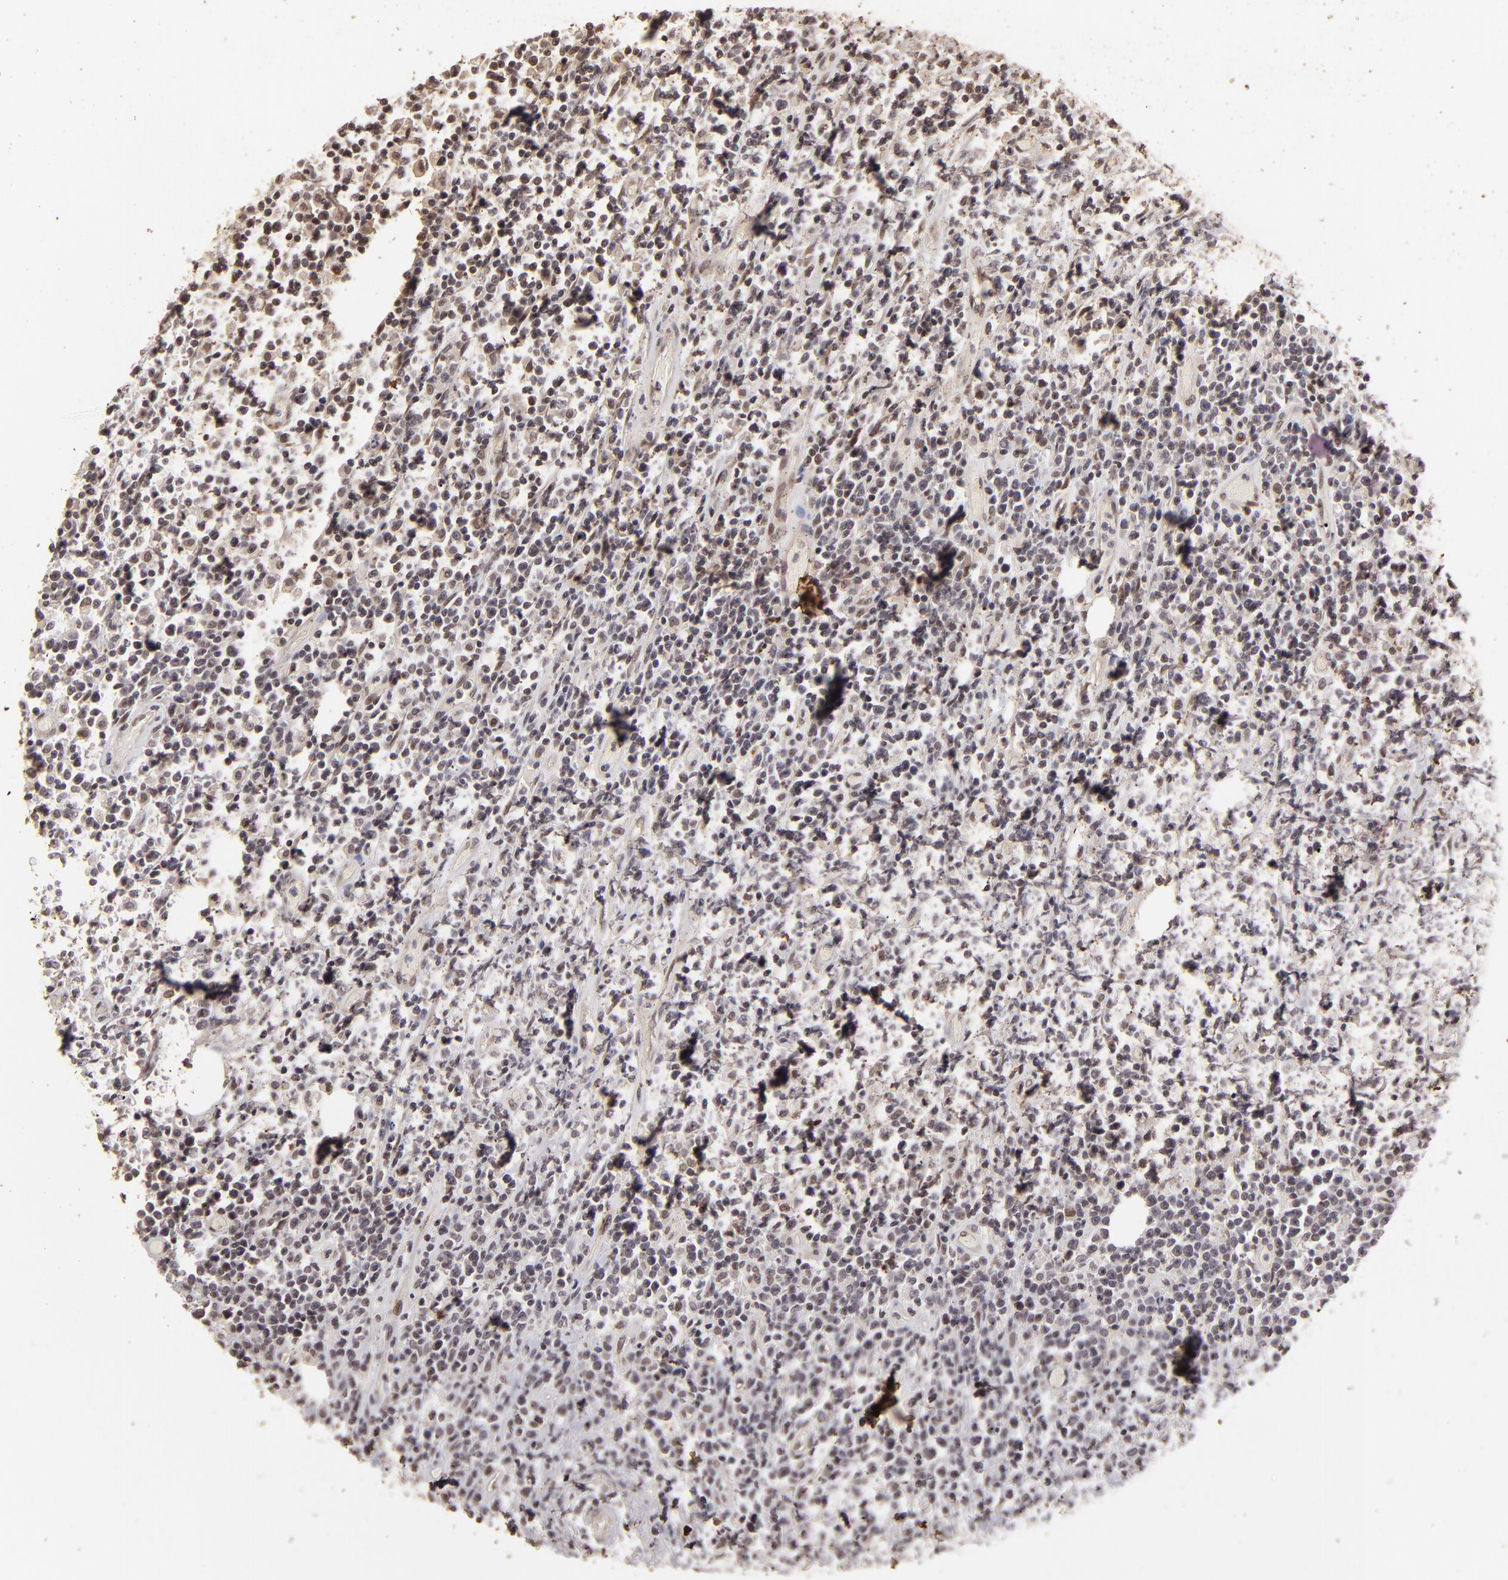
{"staining": {"intensity": "weak", "quantity": "<25%", "location": "cytoplasmic/membranous"}, "tissue": "lymphoma", "cell_type": "Tumor cells", "image_type": "cancer", "snomed": [{"axis": "morphology", "description": "Malignant lymphoma, non-Hodgkin's type, High grade"}, {"axis": "topography", "description": "Colon"}], "caption": "High power microscopy photomicrograph of an IHC photomicrograph of lymphoma, revealing no significant staining in tumor cells.", "gene": "DFFA", "patient": {"sex": "male", "age": 82}}